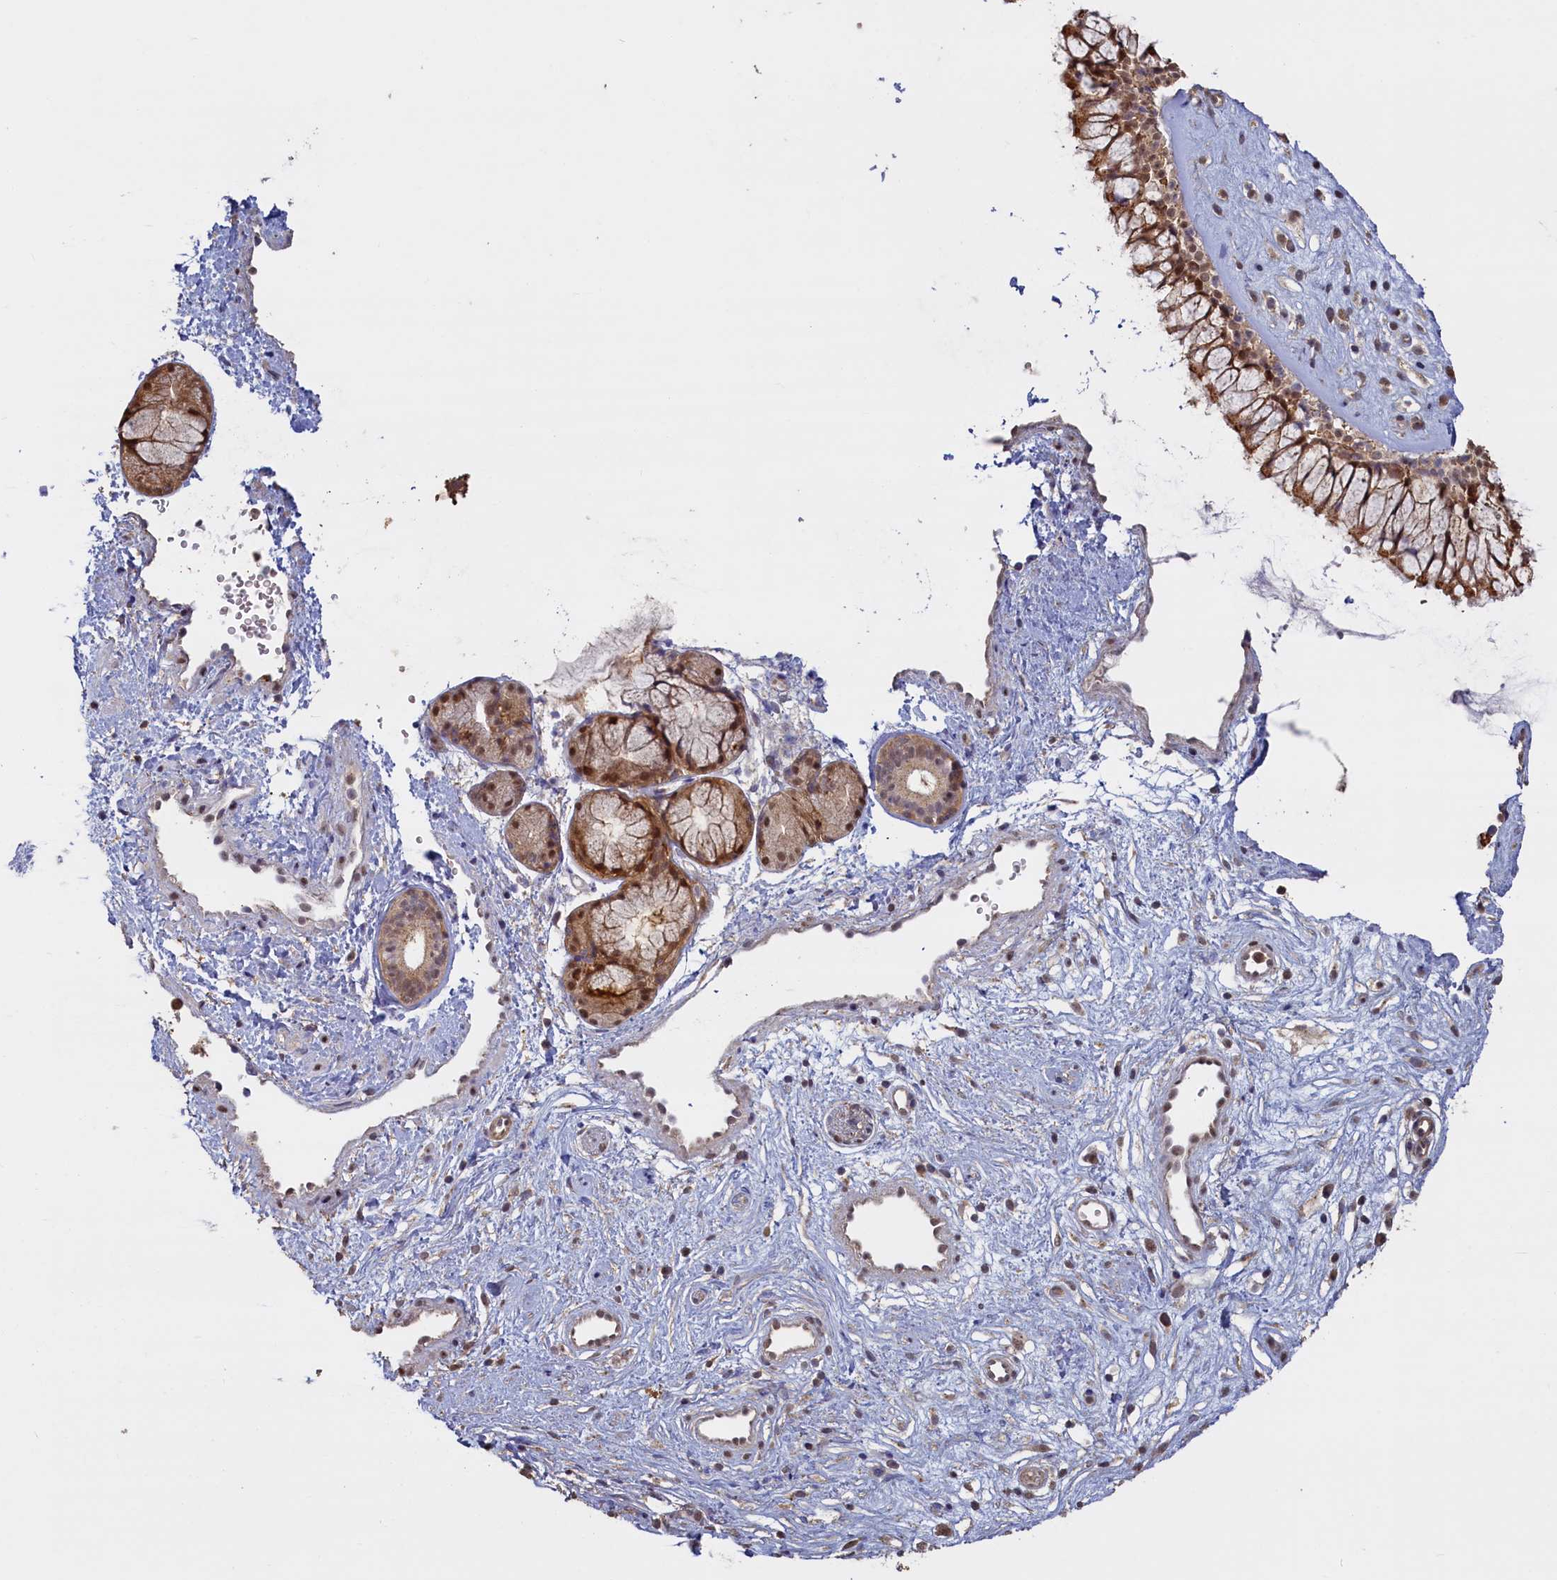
{"staining": {"intensity": "strong", "quantity": ">75%", "location": "cytoplasmic/membranous,nuclear"}, "tissue": "nasopharynx", "cell_type": "Respiratory epithelial cells", "image_type": "normal", "snomed": [{"axis": "morphology", "description": "Normal tissue, NOS"}, {"axis": "topography", "description": "Nasopharynx"}], "caption": "Immunohistochemistry (IHC) of benign human nasopharynx displays high levels of strong cytoplasmic/membranous,nuclear staining in approximately >75% of respiratory epithelial cells. The protein is stained brown, and the nuclei are stained in blue (DAB IHC with brightfield microscopy, high magnification).", "gene": "UCHL3", "patient": {"sex": "male", "age": 32}}